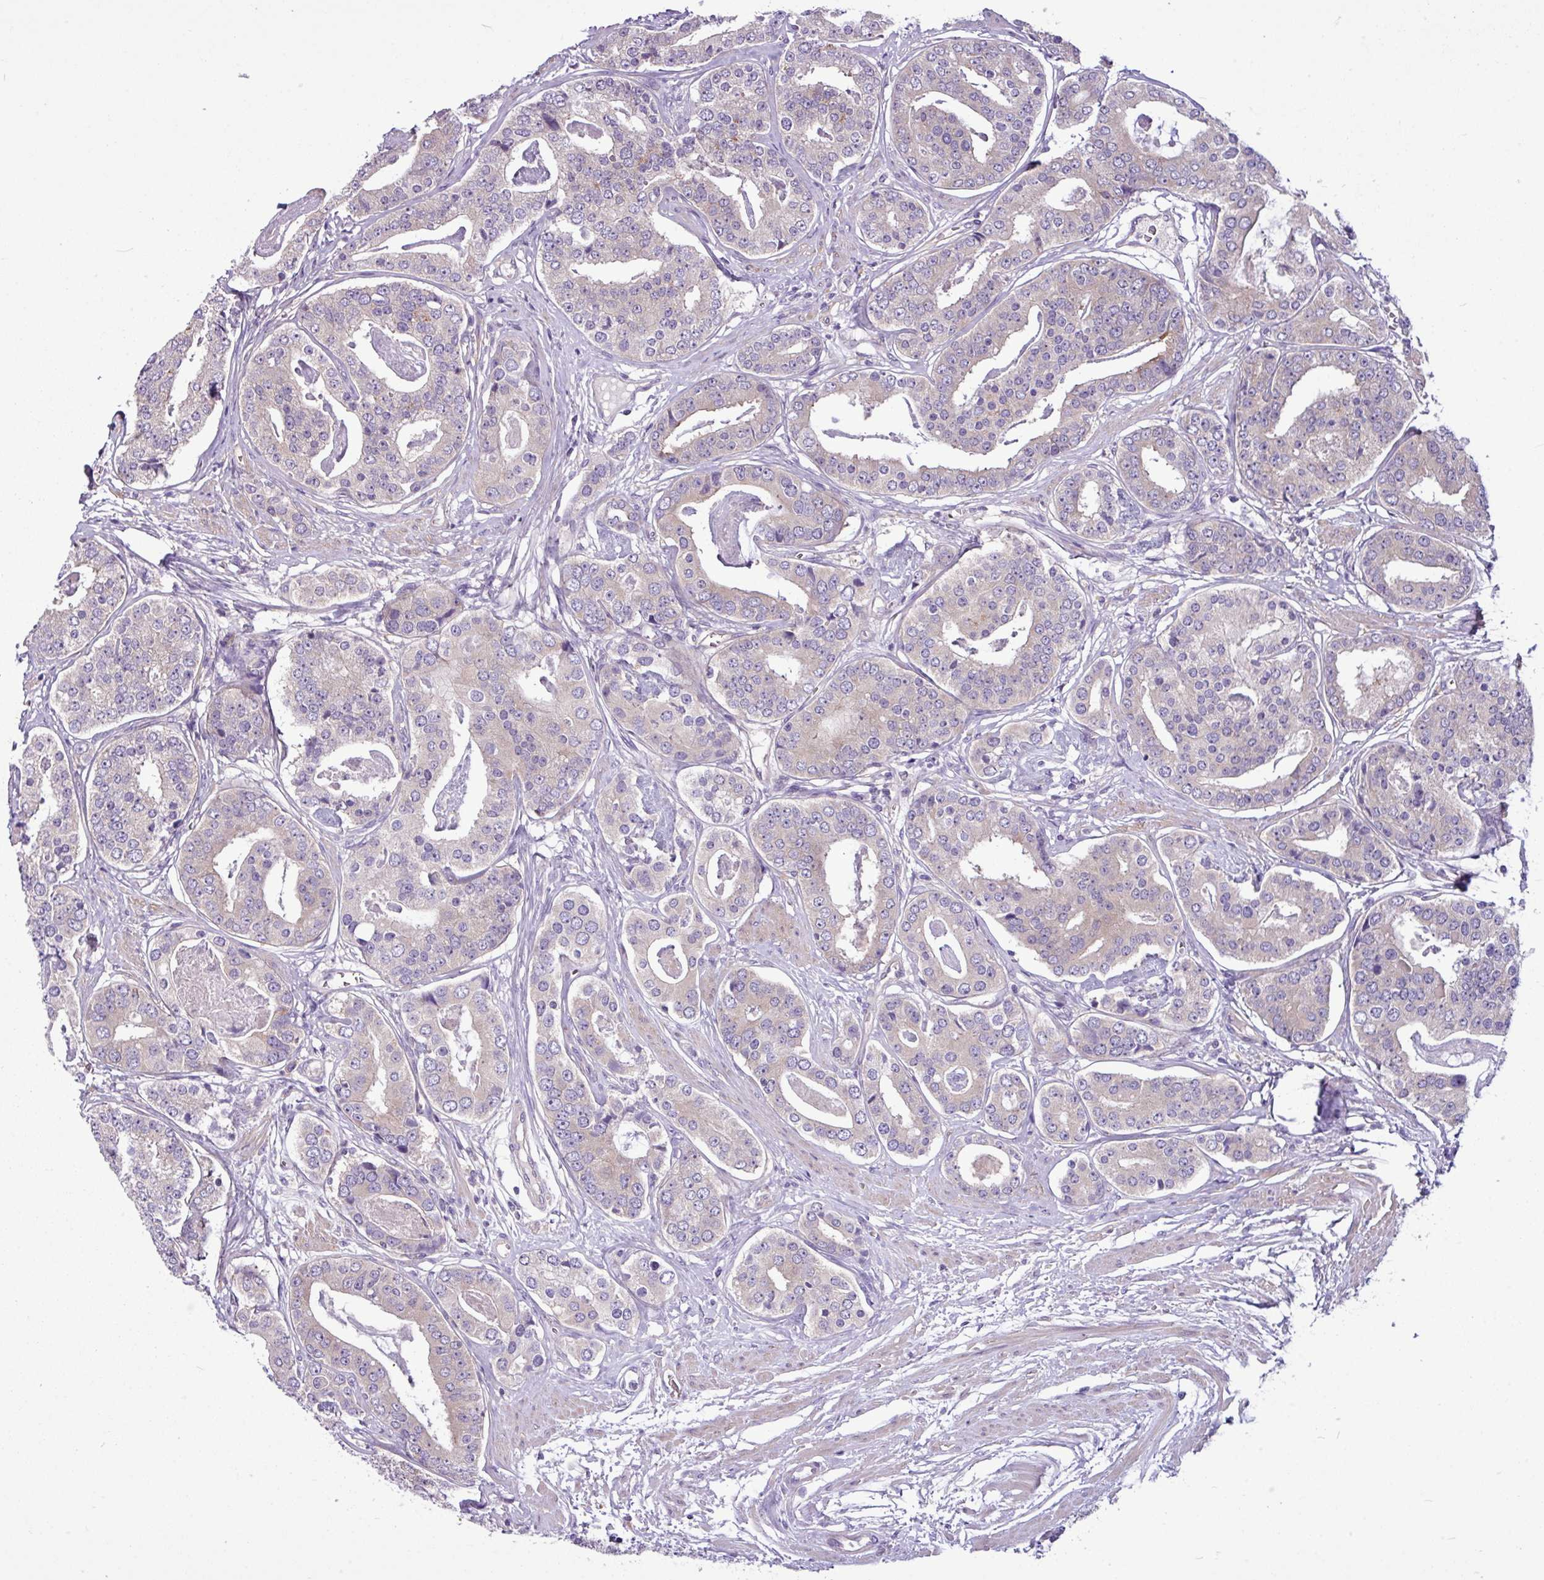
{"staining": {"intensity": "moderate", "quantity": "<25%", "location": "cytoplasmic/membranous"}, "tissue": "prostate cancer", "cell_type": "Tumor cells", "image_type": "cancer", "snomed": [{"axis": "morphology", "description": "Adenocarcinoma, High grade"}, {"axis": "topography", "description": "Prostate"}], "caption": "Tumor cells display moderate cytoplasmic/membranous expression in approximately <25% of cells in prostate cancer.", "gene": "MROH2A", "patient": {"sex": "male", "age": 71}}